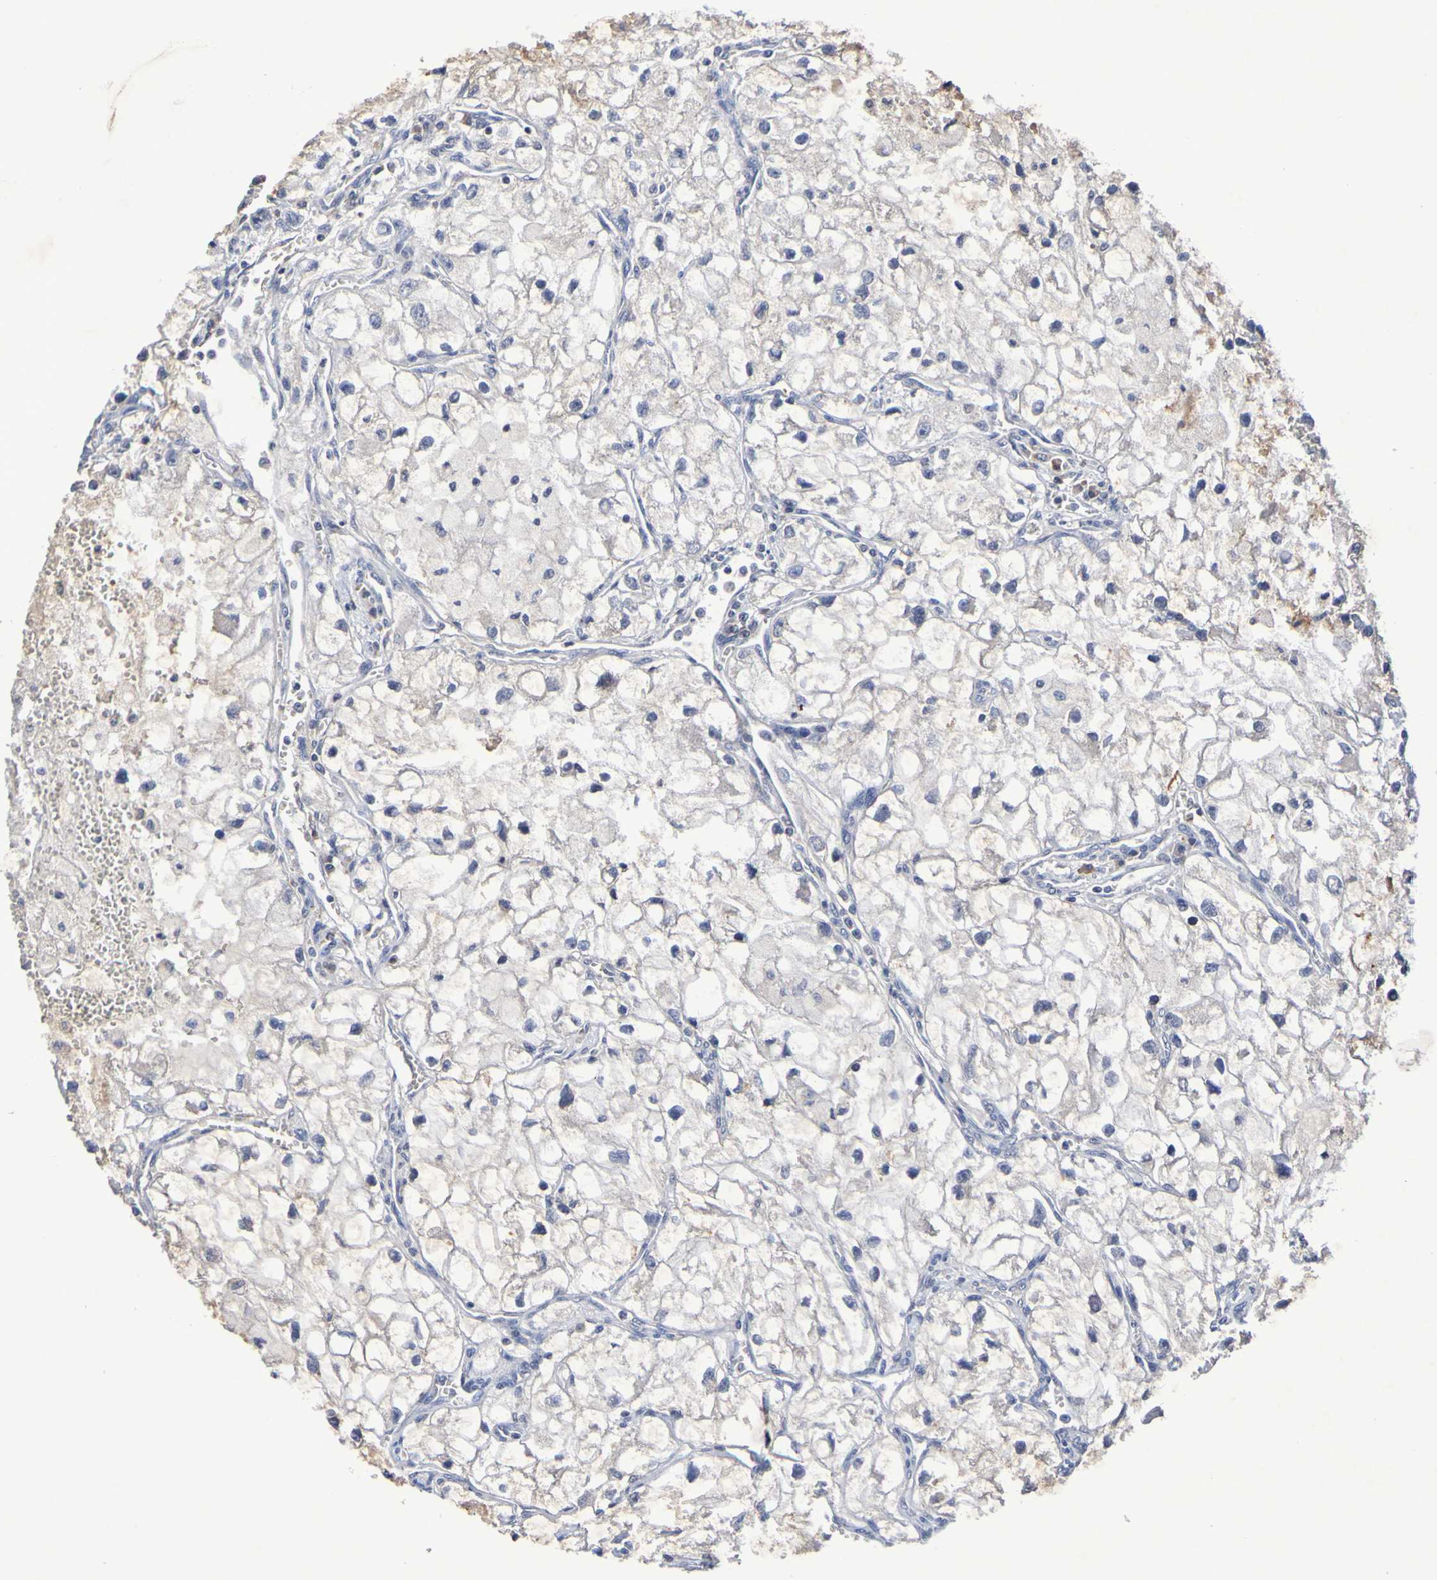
{"staining": {"intensity": "negative", "quantity": "none", "location": "none"}, "tissue": "renal cancer", "cell_type": "Tumor cells", "image_type": "cancer", "snomed": [{"axis": "morphology", "description": "Adenocarcinoma, NOS"}, {"axis": "topography", "description": "Kidney"}], "caption": "The image demonstrates no significant staining in tumor cells of renal cancer.", "gene": "PTP4A2", "patient": {"sex": "female", "age": 70}}